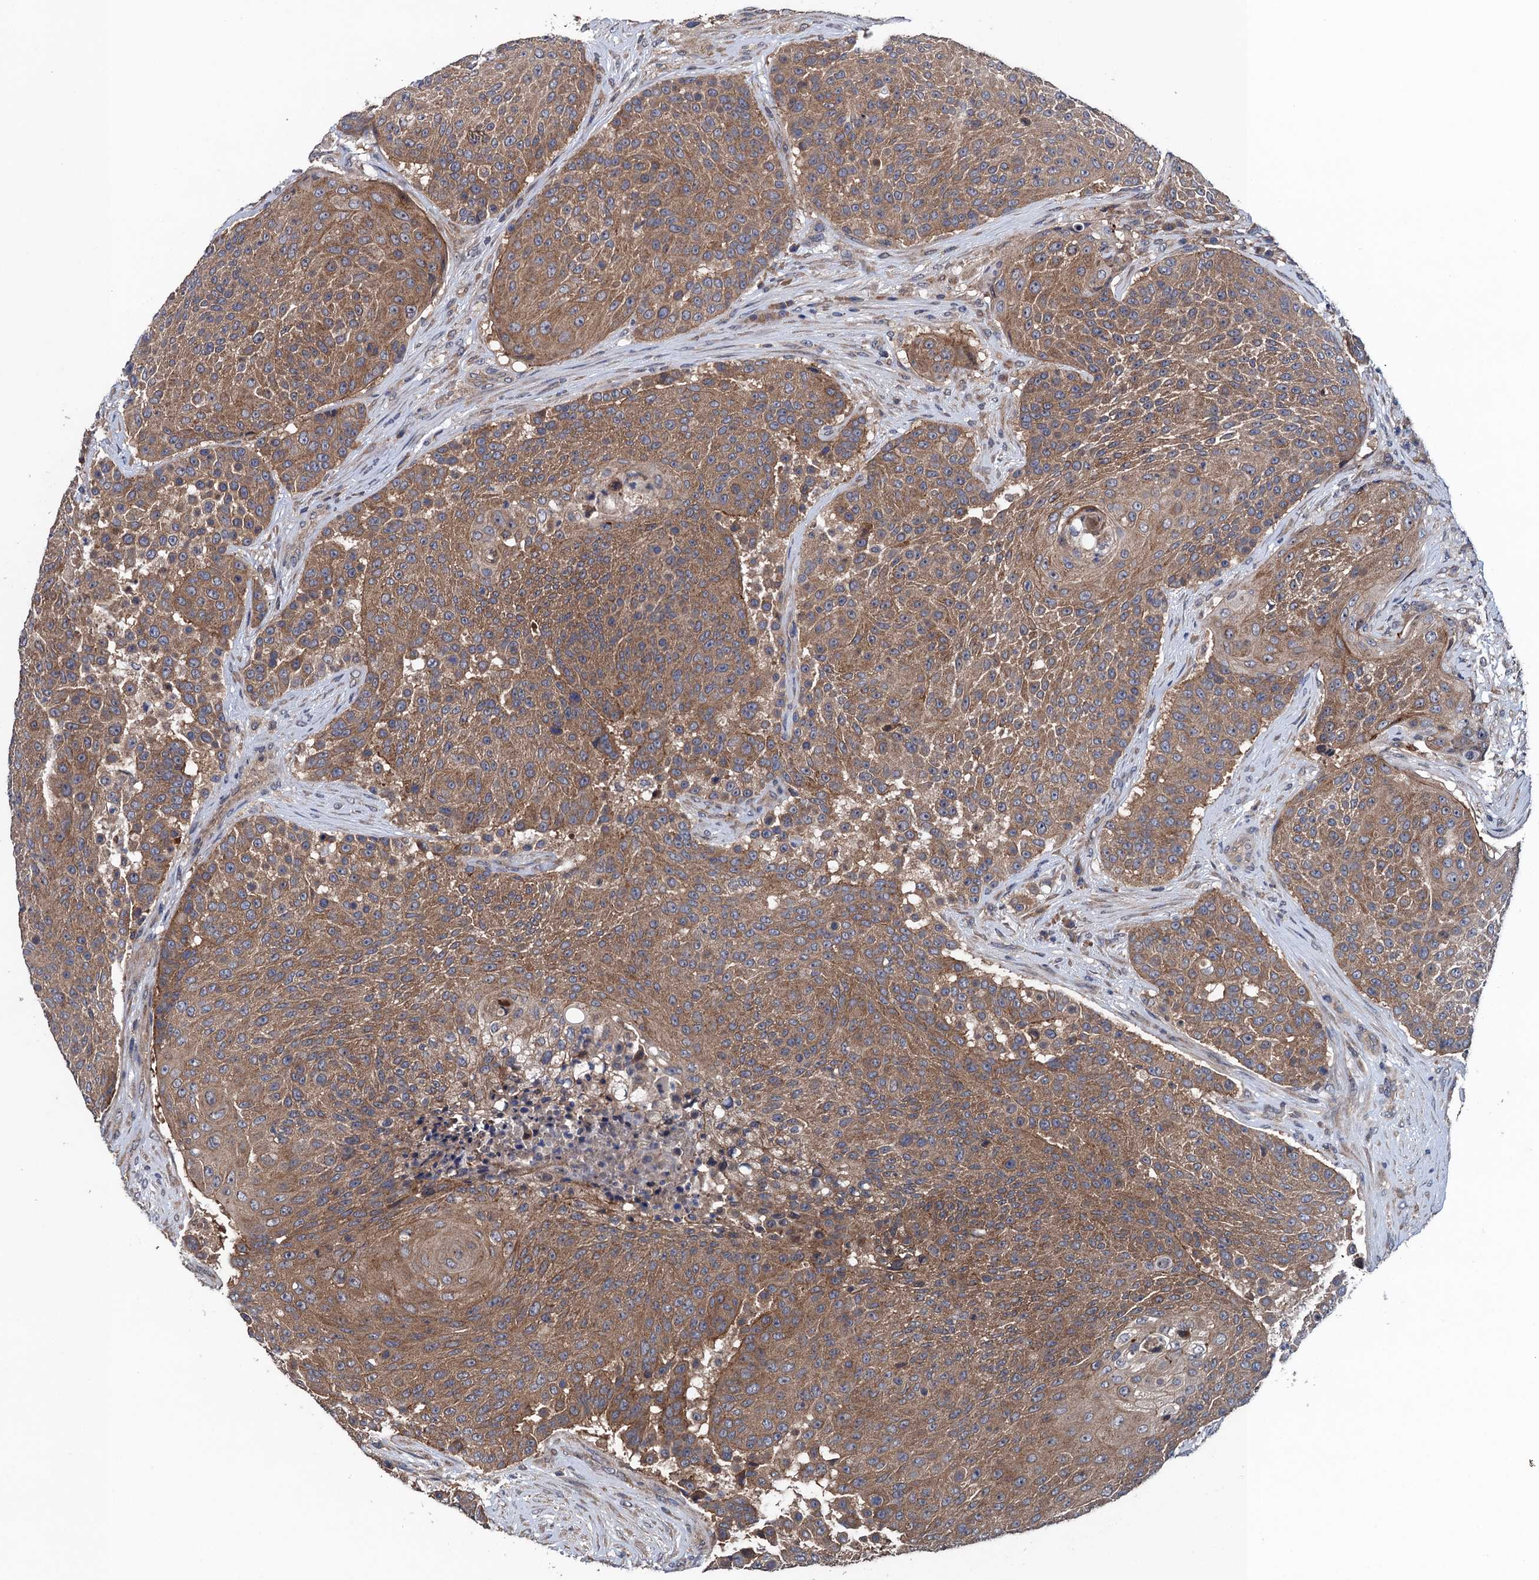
{"staining": {"intensity": "moderate", "quantity": ">75%", "location": "cytoplasmic/membranous"}, "tissue": "urothelial cancer", "cell_type": "Tumor cells", "image_type": "cancer", "snomed": [{"axis": "morphology", "description": "Urothelial carcinoma, High grade"}, {"axis": "topography", "description": "Urinary bladder"}], "caption": "Human urothelial cancer stained for a protein (brown) exhibits moderate cytoplasmic/membranous positive expression in approximately >75% of tumor cells.", "gene": "BLTP3B", "patient": {"sex": "female", "age": 63}}